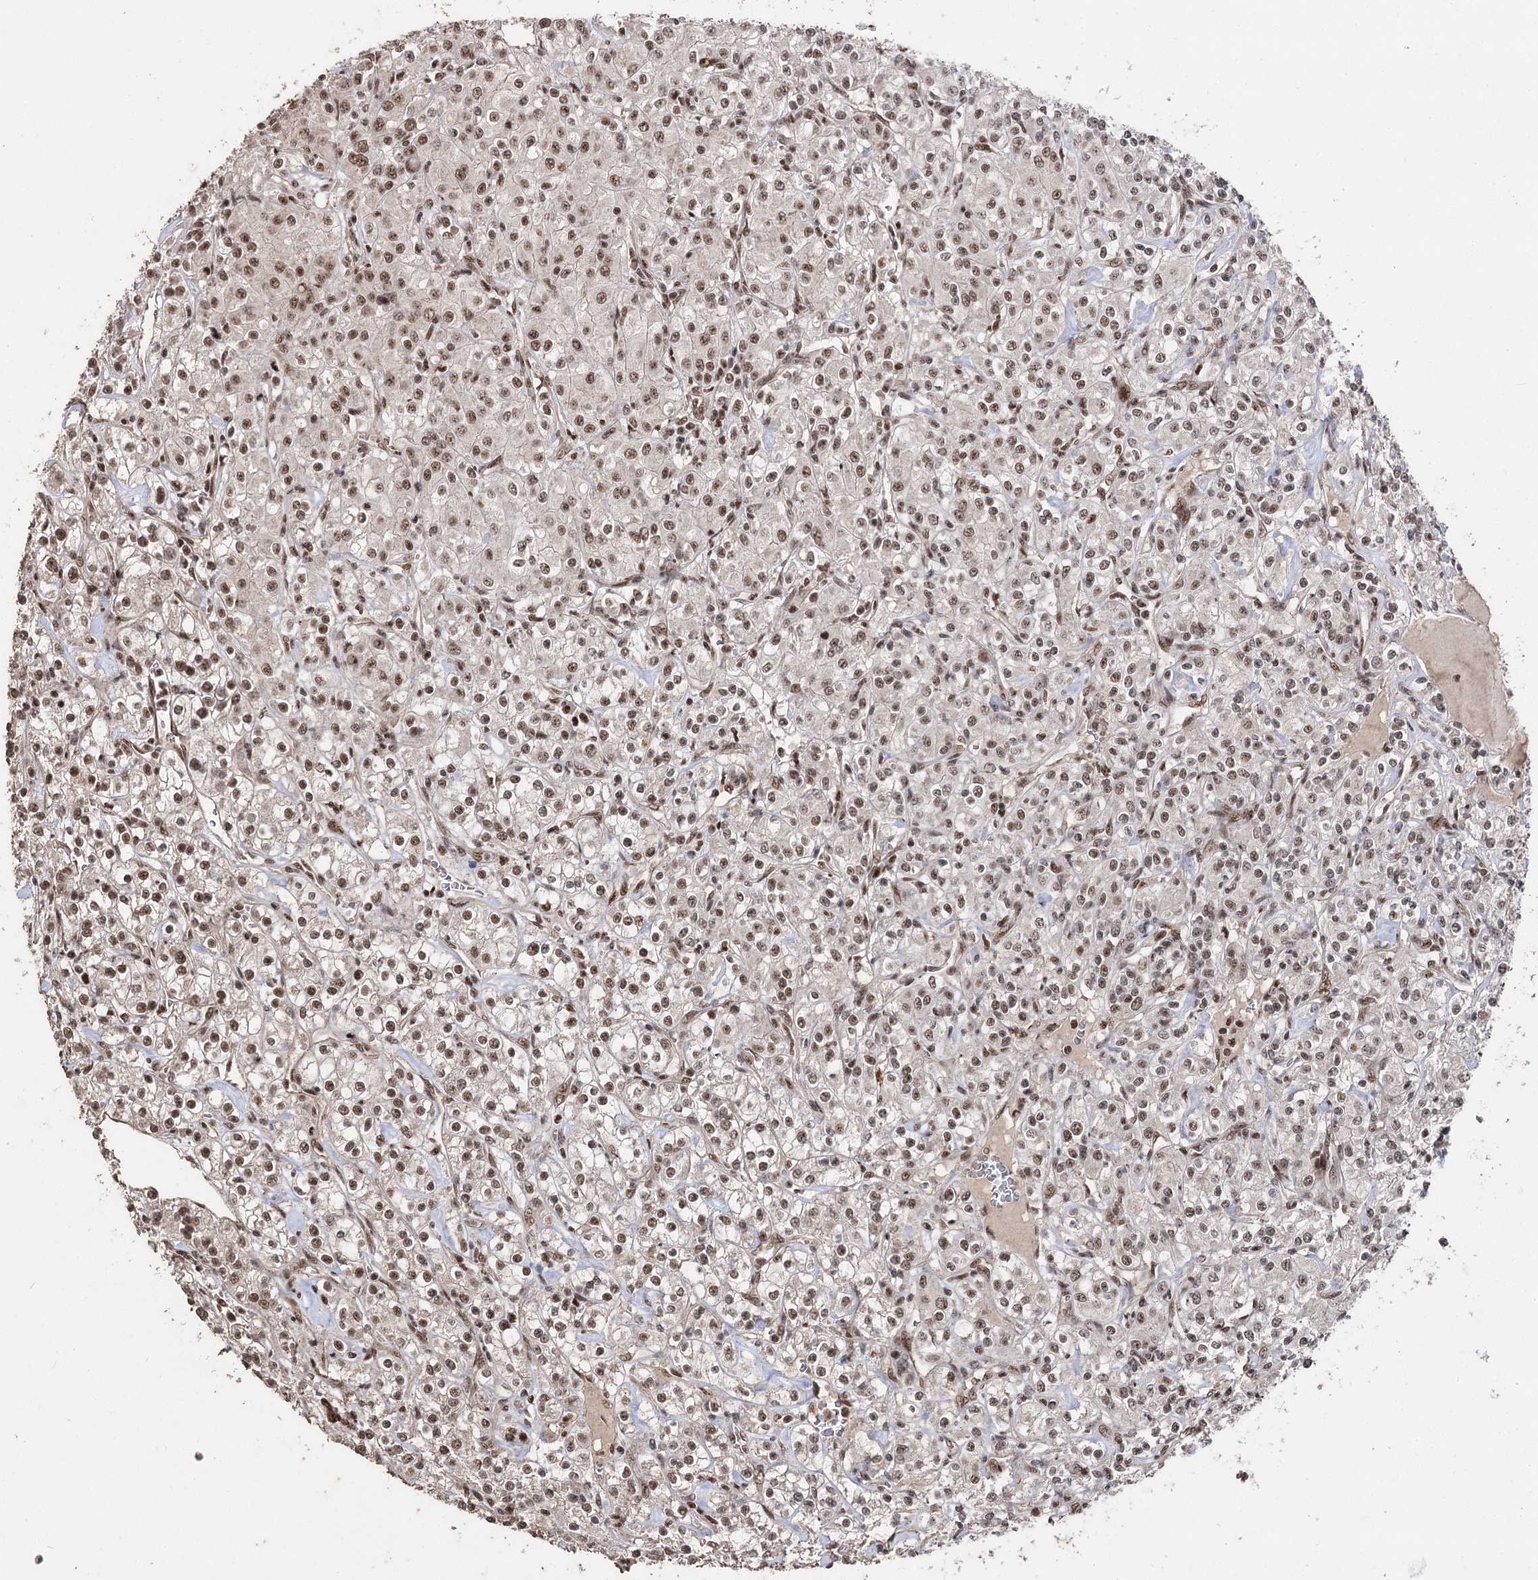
{"staining": {"intensity": "moderate", "quantity": ">75%", "location": "nuclear"}, "tissue": "renal cancer", "cell_type": "Tumor cells", "image_type": "cancer", "snomed": [{"axis": "morphology", "description": "Adenocarcinoma, NOS"}, {"axis": "topography", "description": "Kidney"}], "caption": "IHC photomicrograph of neoplastic tissue: human renal adenocarcinoma stained using immunohistochemistry (IHC) exhibits medium levels of moderate protein expression localized specifically in the nuclear of tumor cells, appearing as a nuclear brown color.", "gene": "U2SURP", "patient": {"sex": "male", "age": 77}}